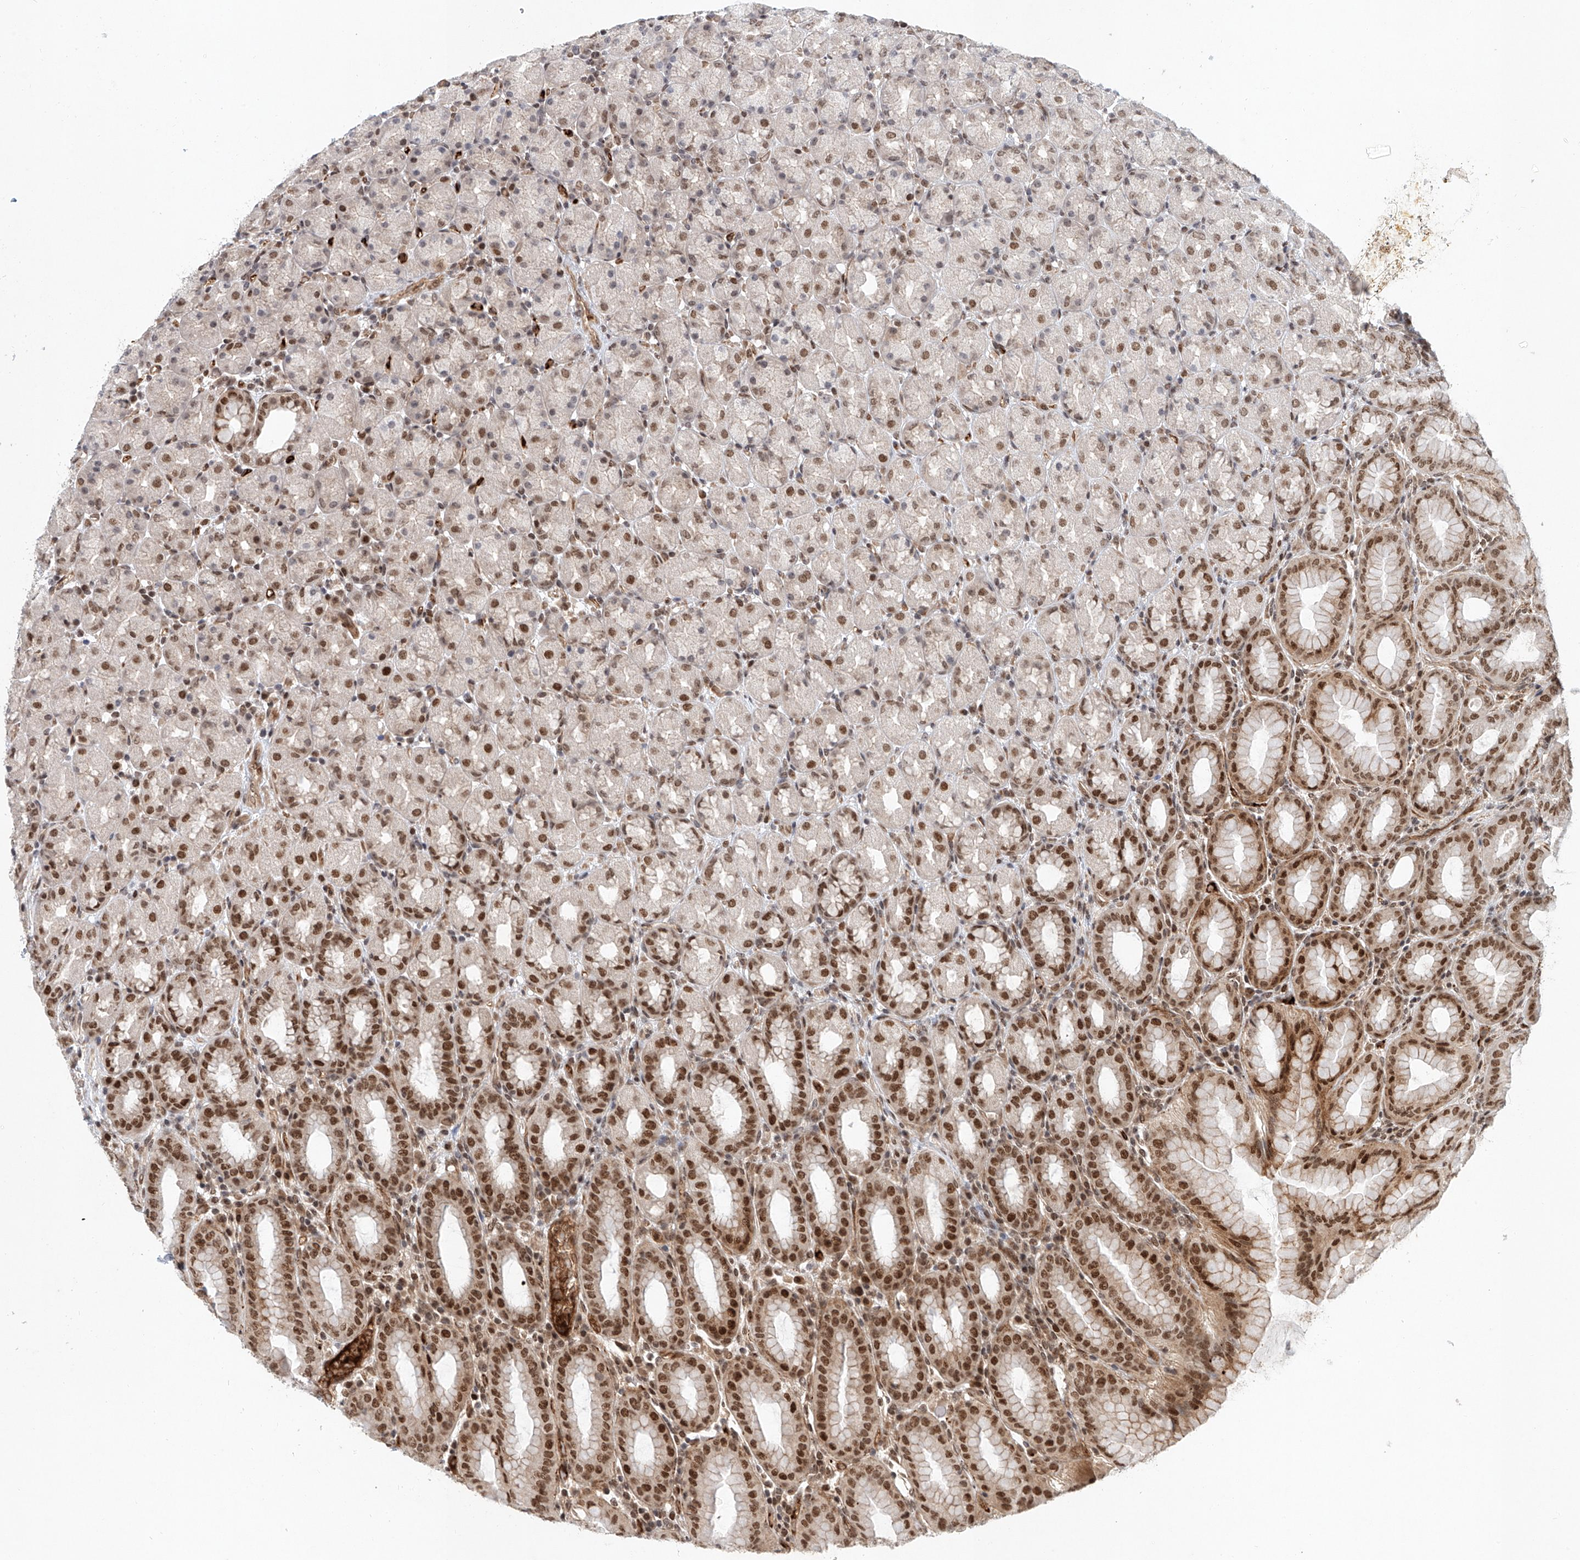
{"staining": {"intensity": "moderate", "quantity": ">75%", "location": "nuclear"}, "tissue": "stomach", "cell_type": "Glandular cells", "image_type": "normal", "snomed": [{"axis": "morphology", "description": "Normal tissue, NOS"}, {"axis": "topography", "description": "Stomach, upper"}], "caption": "Brown immunohistochemical staining in unremarkable human stomach displays moderate nuclear staining in about >75% of glandular cells.", "gene": "ZNF470", "patient": {"sex": "male", "age": 68}}